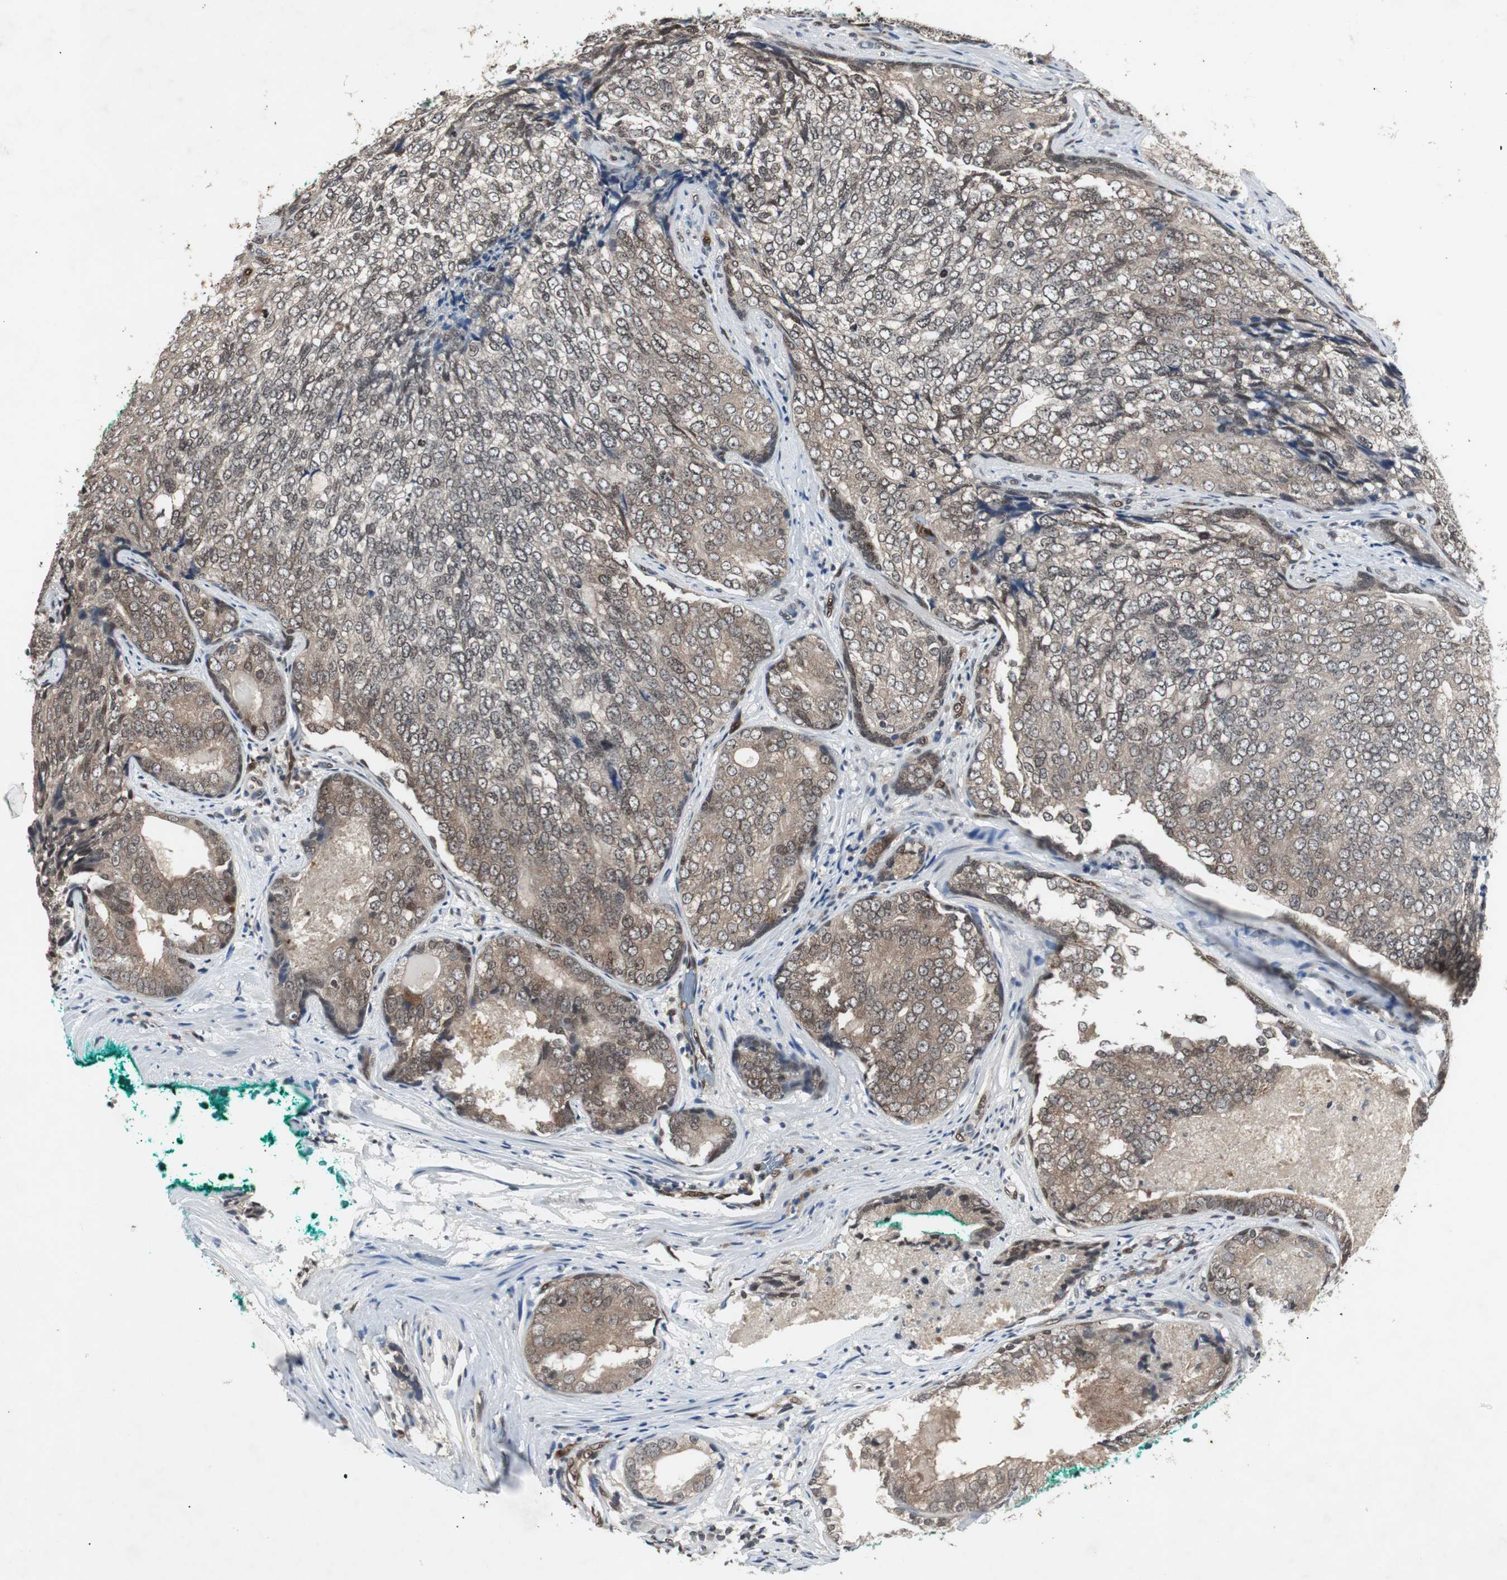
{"staining": {"intensity": "weak", "quantity": ">75%", "location": "cytoplasmic/membranous"}, "tissue": "prostate cancer", "cell_type": "Tumor cells", "image_type": "cancer", "snomed": [{"axis": "morphology", "description": "Adenocarcinoma, High grade"}, {"axis": "topography", "description": "Prostate"}], "caption": "IHC photomicrograph of neoplastic tissue: prostate cancer (high-grade adenocarcinoma) stained using IHC shows low levels of weak protein expression localized specifically in the cytoplasmic/membranous of tumor cells, appearing as a cytoplasmic/membranous brown color.", "gene": "SMAD1", "patient": {"sex": "male", "age": 66}}